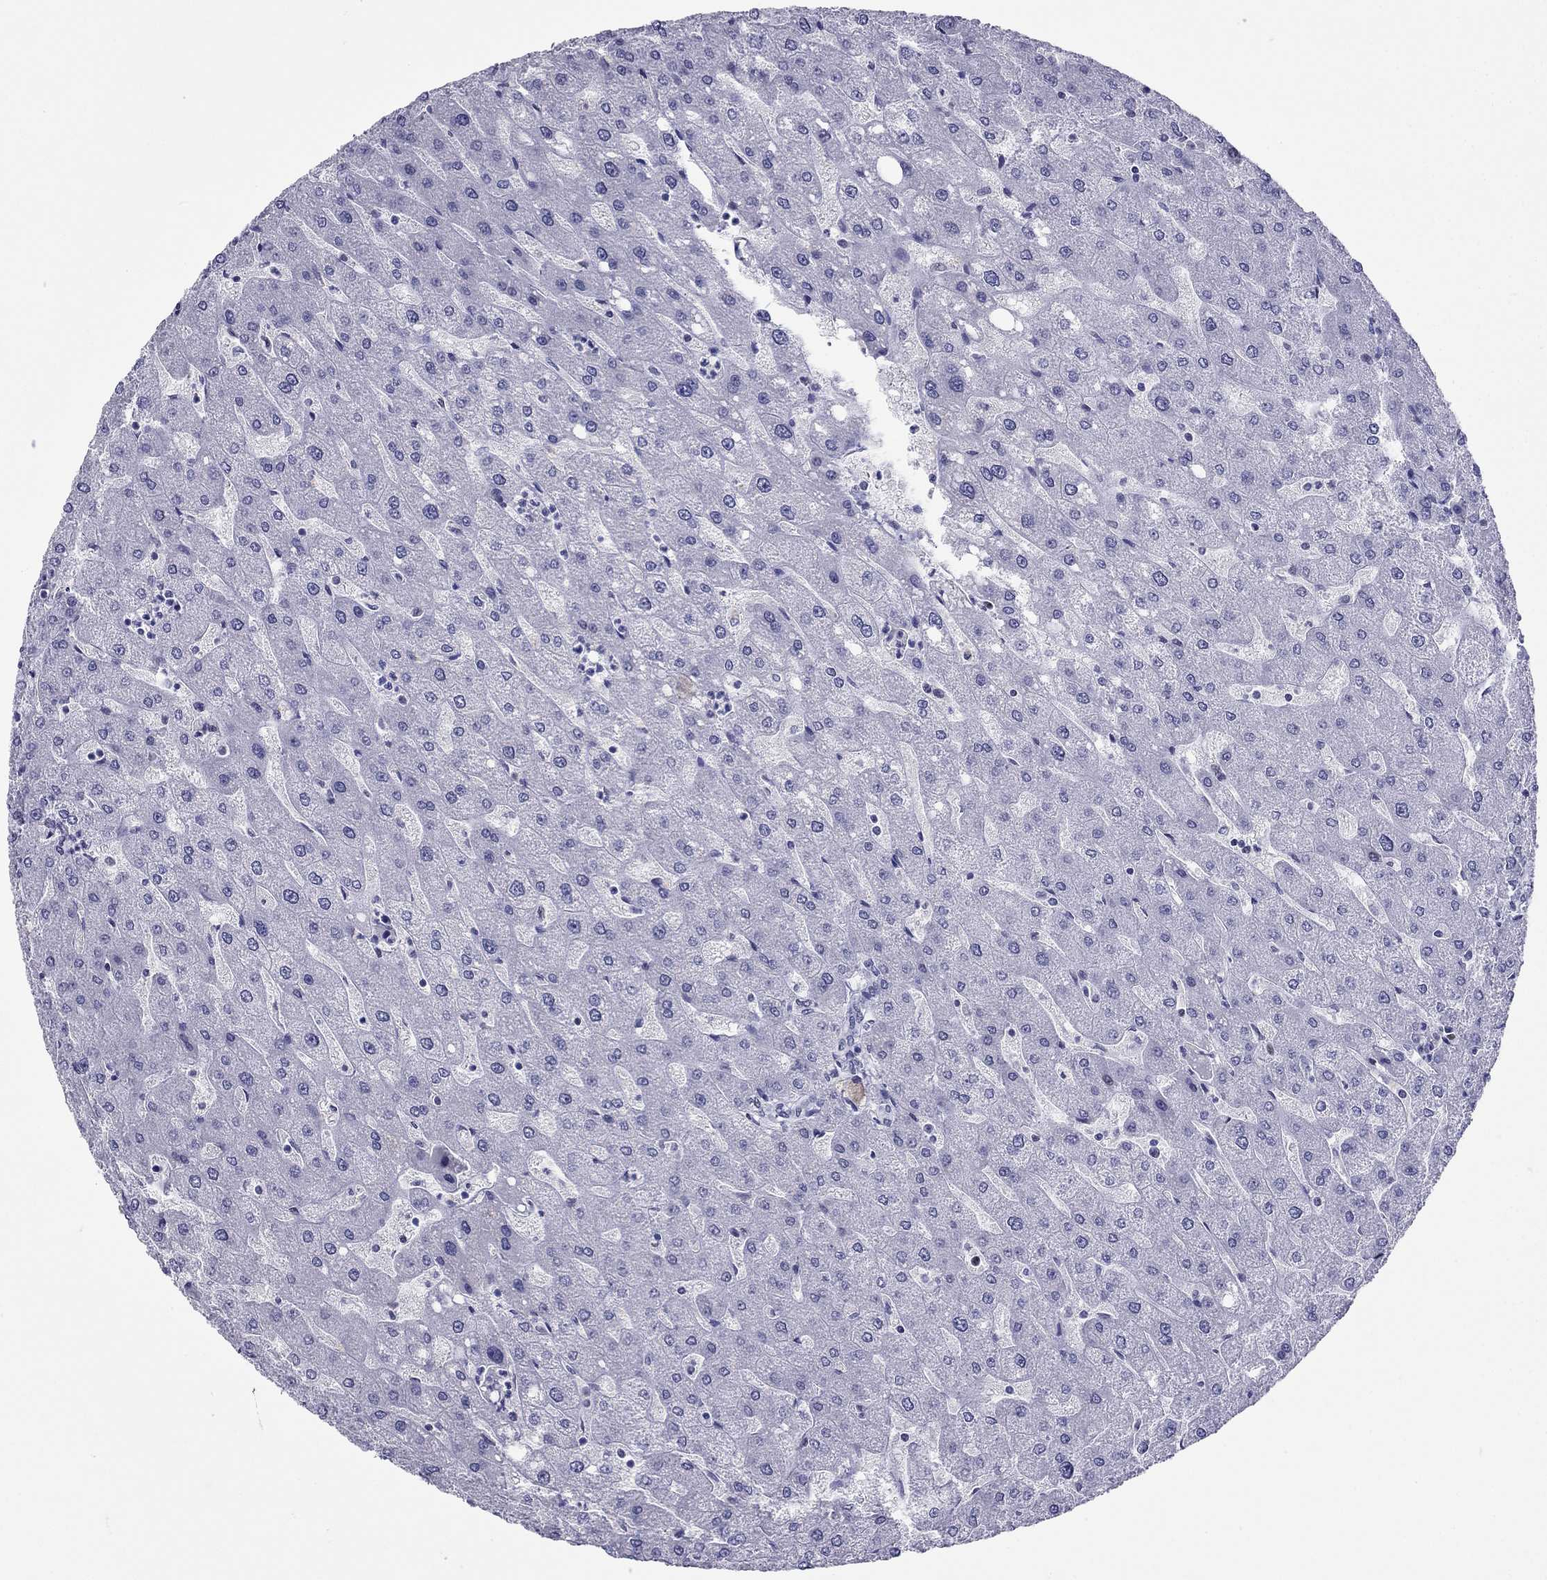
{"staining": {"intensity": "negative", "quantity": "none", "location": "none"}, "tissue": "liver", "cell_type": "Cholangiocytes", "image_type": "normal", "snomed": [{"axis": "morphology", "description": "Normal tissue, NOS"}, {"axis": "topography", "description": "Liver"}], "caption": "Human liver stained for a protein using immunohistochemistry (IHC) reveals no expression in cholangiocytes.", "gene": "PPM1G", "patient": {"sex": "male", "age": 67}}